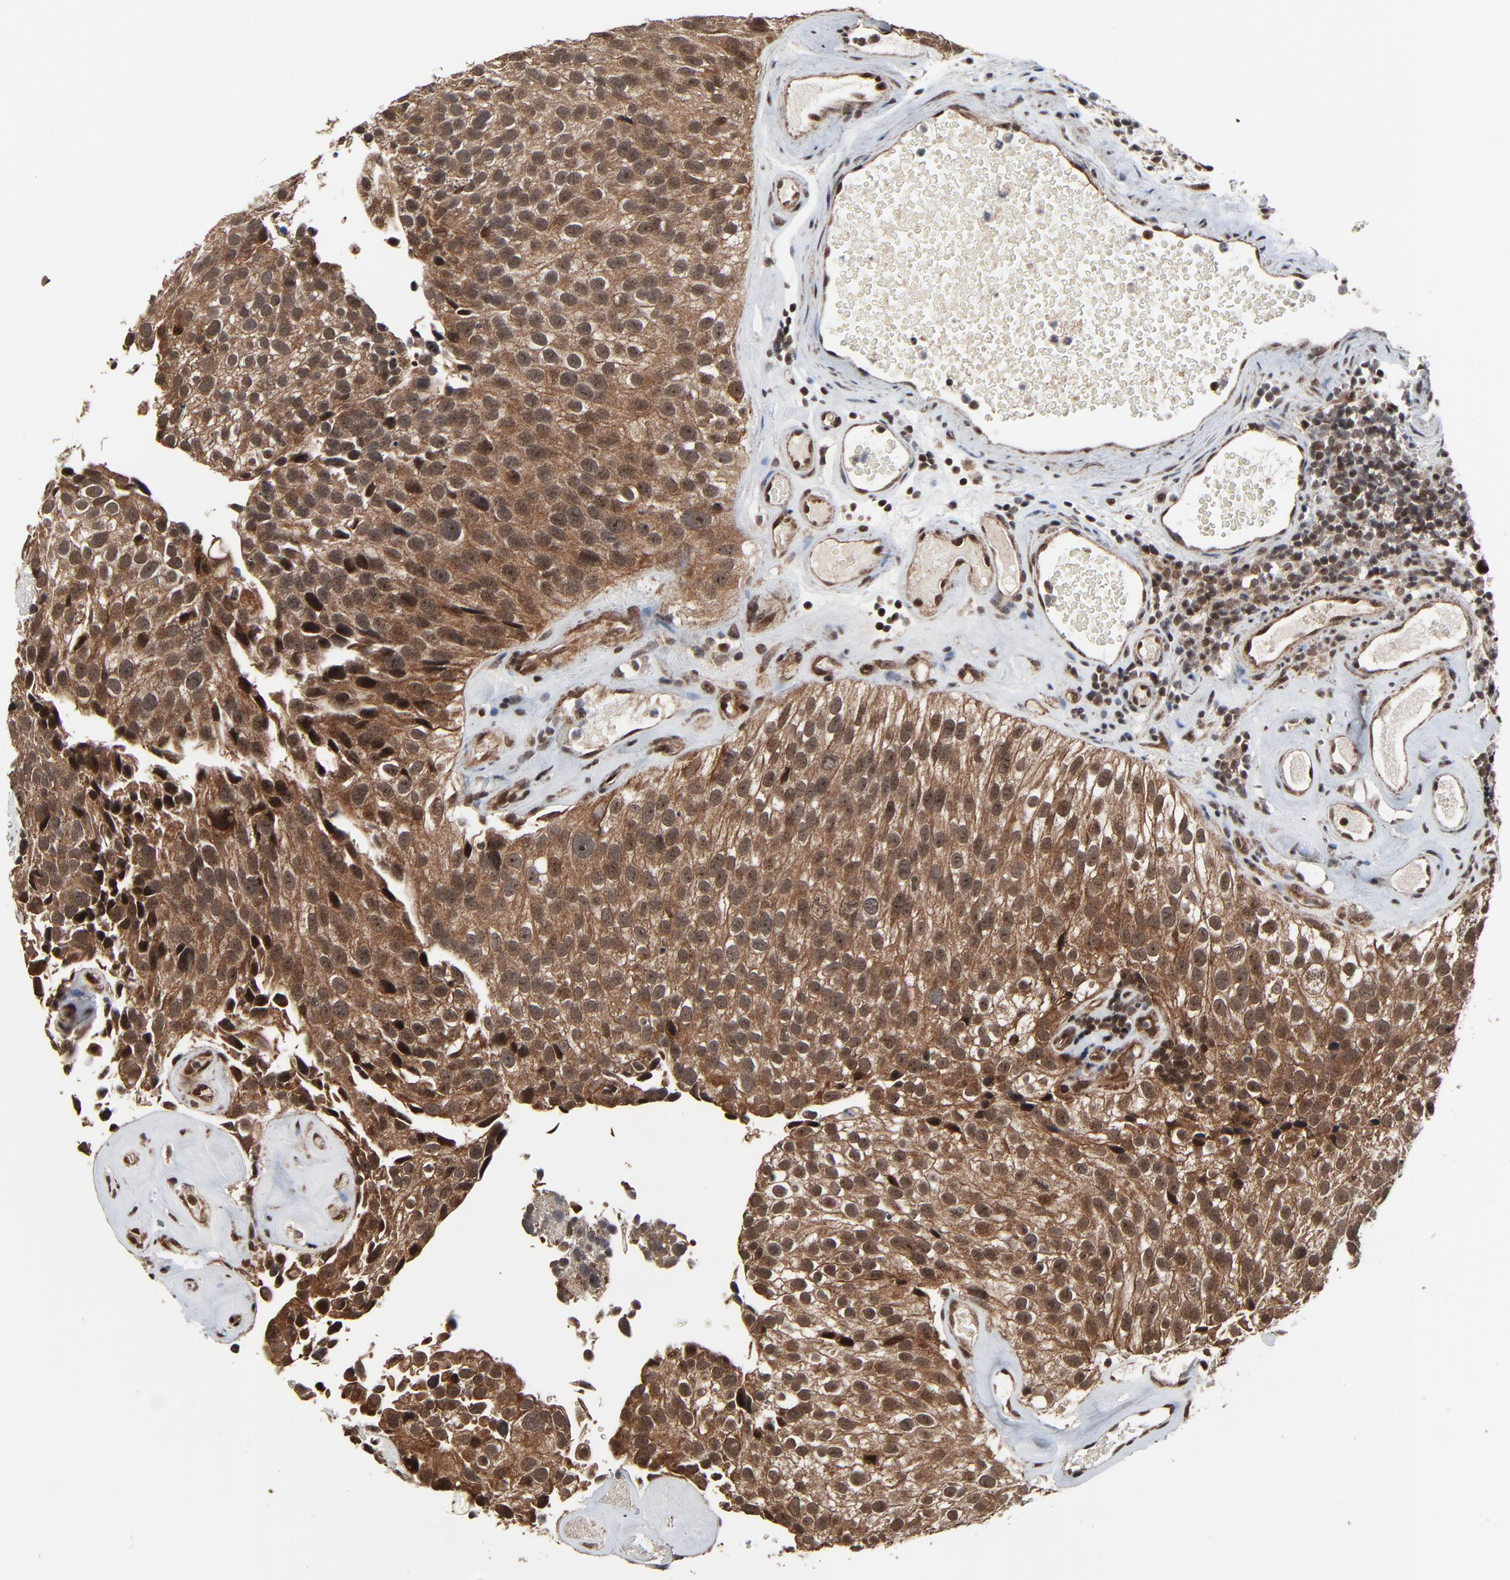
{"staining": {"intensity": "moderate", "quantity": ">75%", "location": "cytoplasmic/membranous"}, "tissue": "urothelial cancer", "cell_type": "Tumor cells", "image_type": "cancer", "snomed": [{"axis": "morphology", "description": "Urothelial carcinoma, High grade"}, {"axis": "topography", "description": "Urinary bladder"}], "caption": "Protein staining of urothelial carcinoma (high-grade) tissue reveals moderate cytoplasmic/membranous positivity in approximately >75% of tumor cells.", "gene": "RHOJ", "patient": {"sex": "male", "age": 72}}